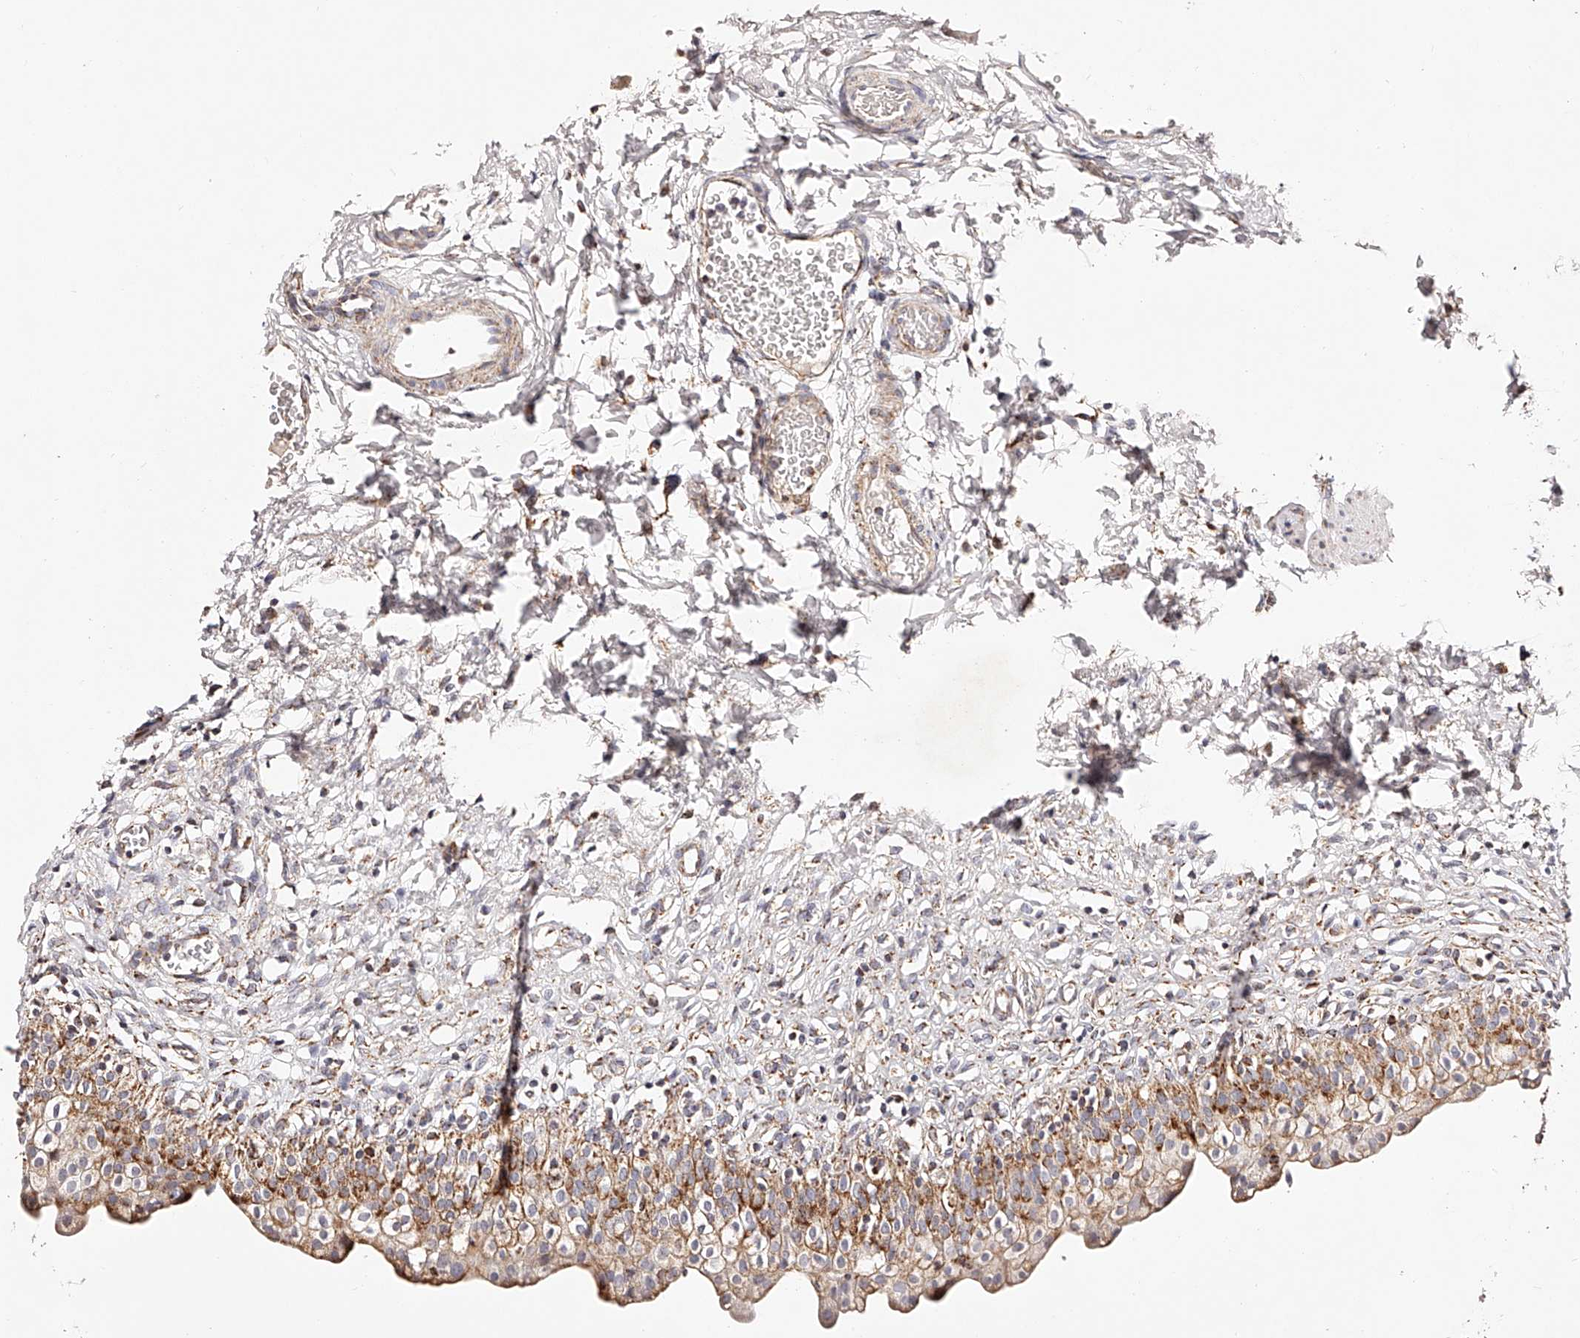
{"staining": {"intensity": "moderate", "quantity": ">75%", "location": "cytoplasmic/membranous"}, "tissue": "urinary bladder", "cell_type": "Urothelial cells", "image_type": "normal", "snomed": [{"axis": "morphology", "description": "Normal tissue, NOS"}, {"axis": "topography", "description": "Urinary bladder"}], "caption": "DAB (3,3'-diaminobenzidine) immunohistochemical staining of normal urinary bladder exhibits moderate cytoplasmic/membranous protein positivity in approximately >75% of urothelial cells. (Stains: DAB in brown, nuclei in blue, Microscopy: brightfield microscopy at high magnification).", "gene": "NDUFV3", "patient": {"sex": "male", "age": 55}}